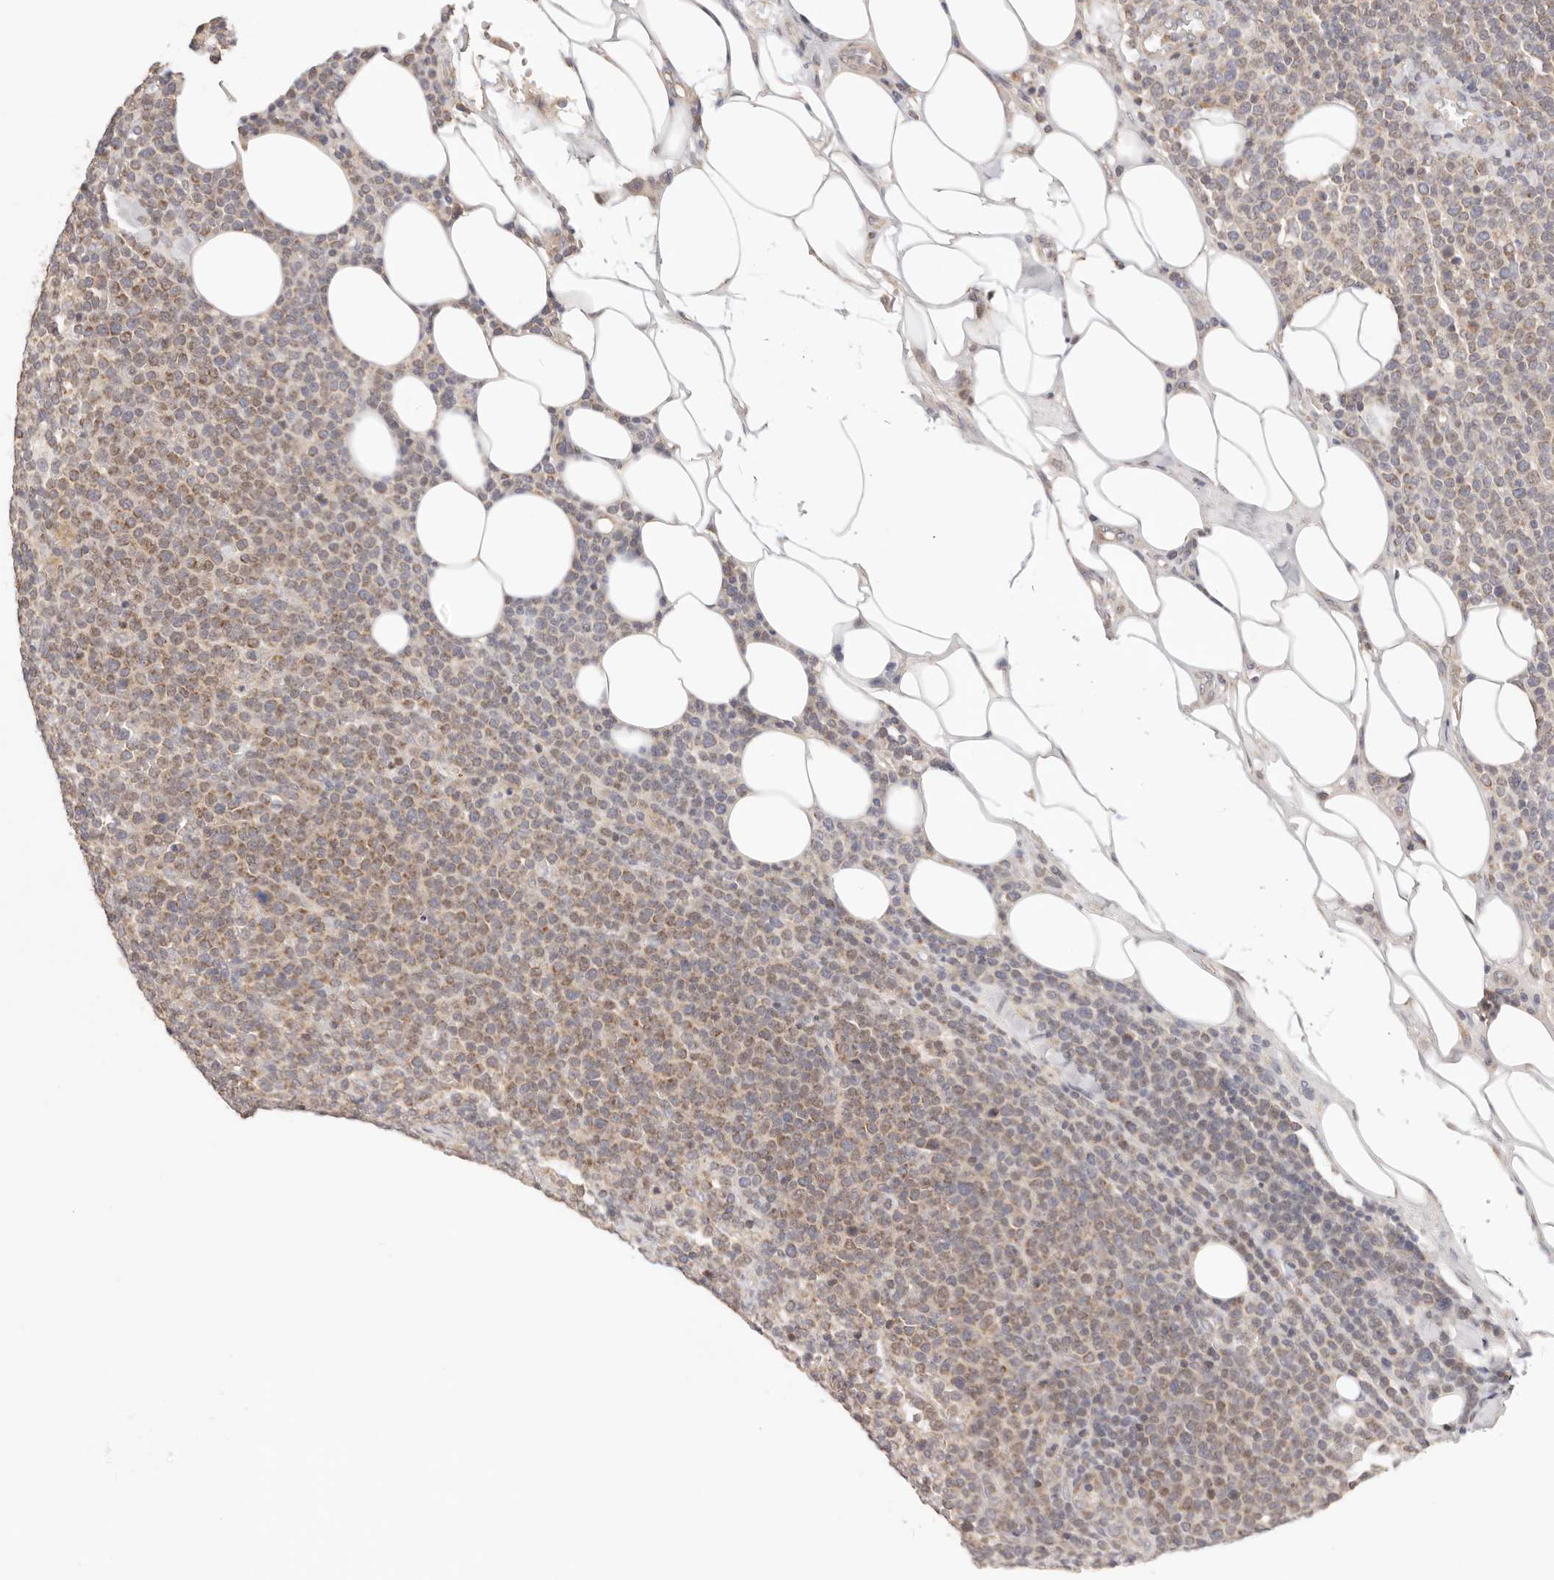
{"staining": {"intensity": "moderate", "quantity": "25%-75%", "location": "cytoplasmic/membranous"}, "tissue": "lymphoma", "cell_type": "Tumor cells", "image_type": "cancer", "snomed": [{"axis": "morphology", "description": "Malignant lymphoma, non-Hodgkin's type, High grade"}, {"axis": "topography", "description": "Lymph node"}], "caption": "Immunohistochemistry photomicrograph of high-grade malignant lymphoma, non-Hodgkin's type stained for a protein (brown), which demonstrates medium levels of moderate cytoplasmic/membranous staining in about 25%-75% of tumor cells.", "gene": "KCMF1", "patient": {"sex": "male", "age": 61}}